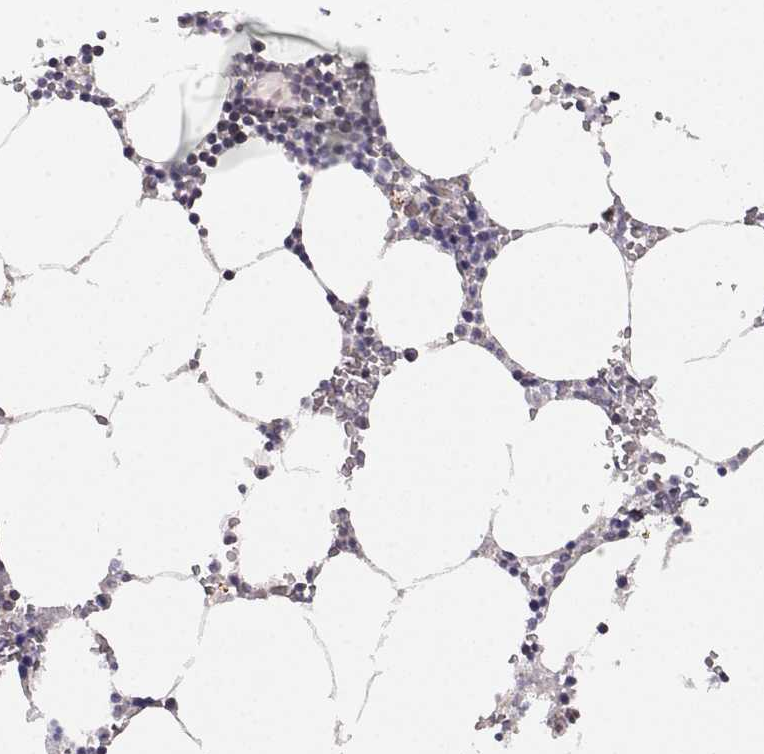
{"staining": {"intensity": "negative", "quantity": "none", "location": "none"}, "tissue": "bone marrow", "cell_type": "Hematopoietic cells", "image_type": "normal", "snomed": [{"axis": "morphology", "description": "Normal tissue, NOS"}, {"axis": "topography", "description": "Bone marrow"}], "caption": "IHC of benign human bone marrow shows no positivity in hematopoietic cells.", "gene": "DDC", "patient": {"sex": "male", "age": 54}}